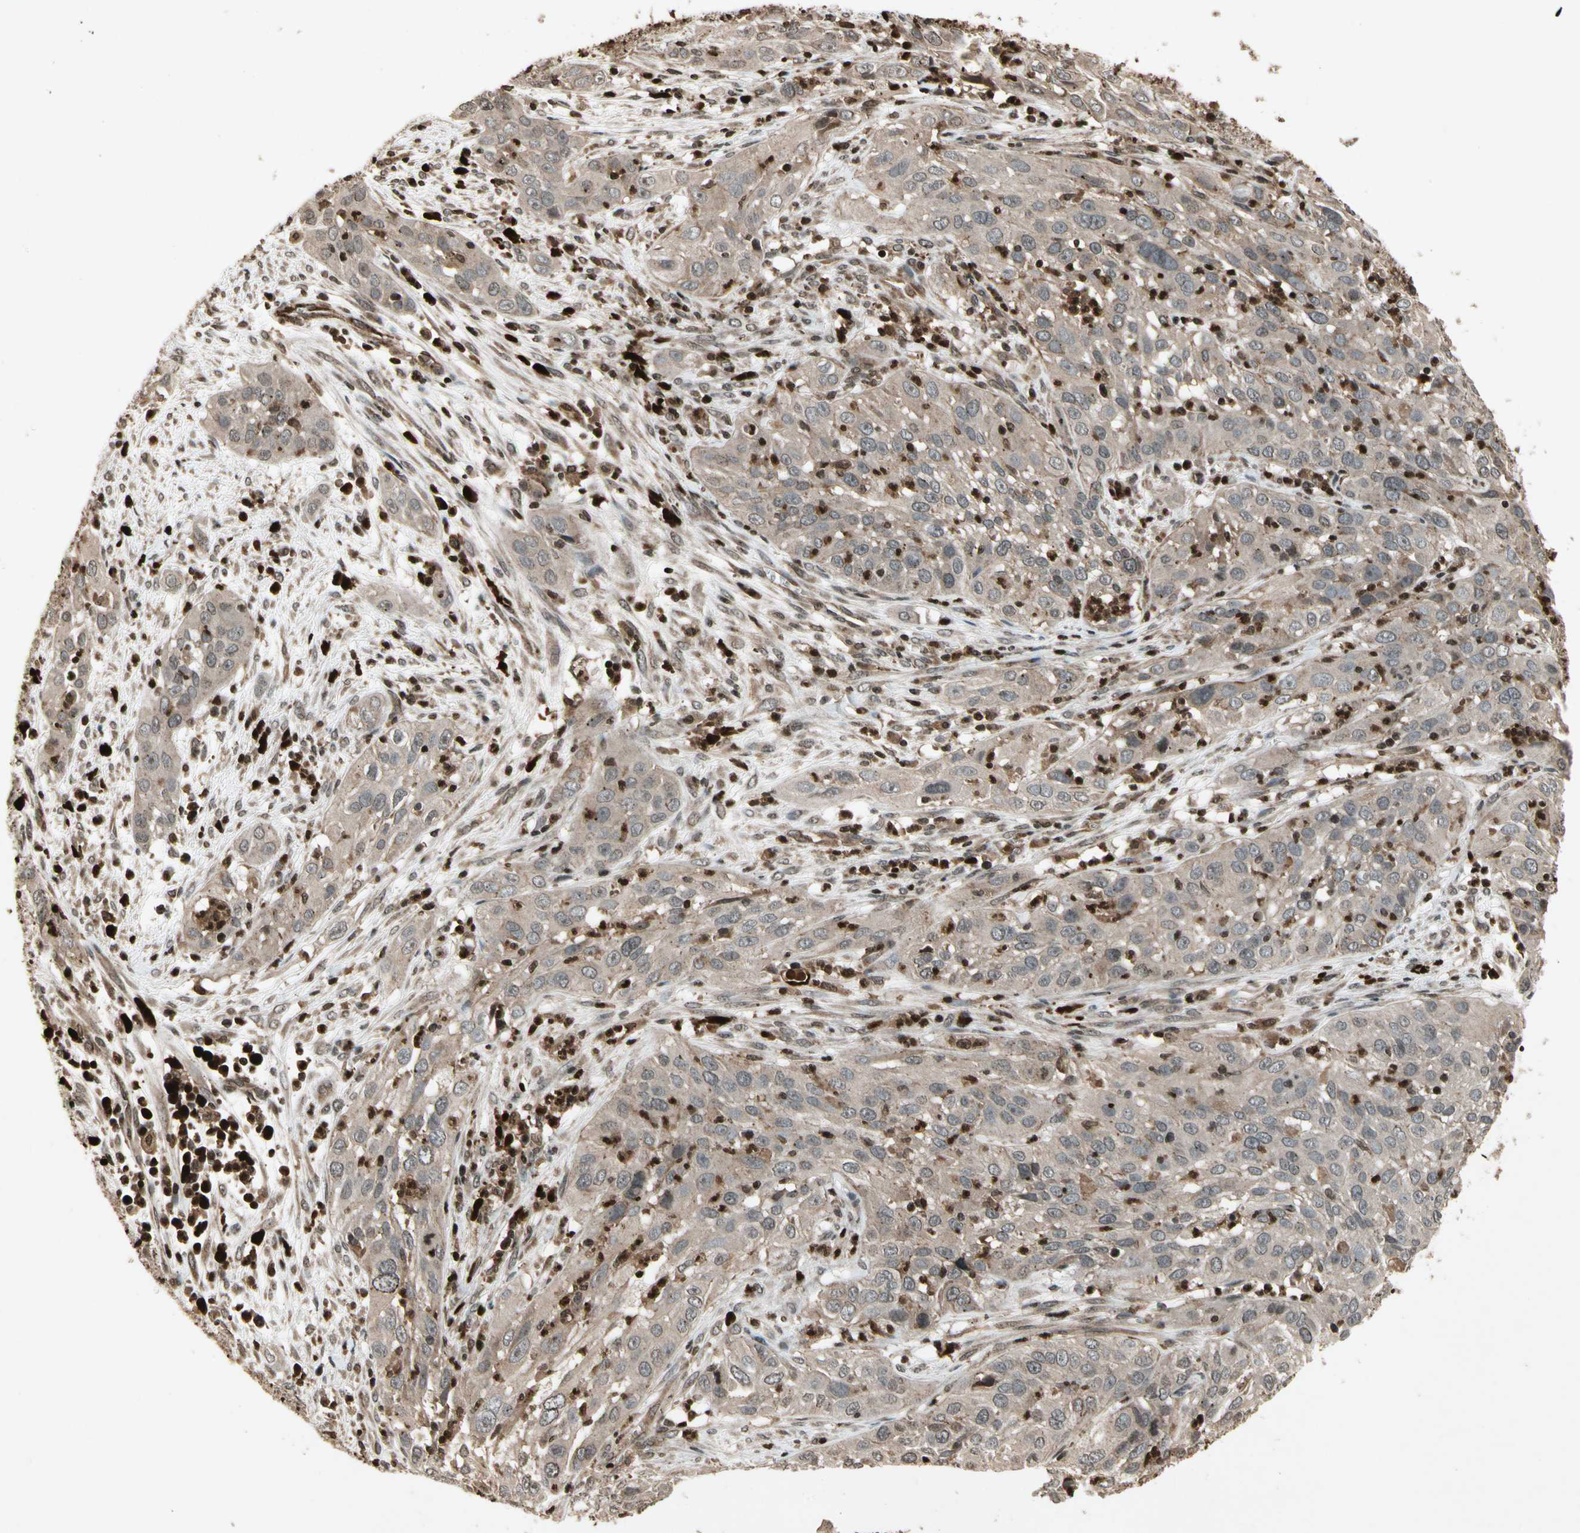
{"staining": {"intensity": "moderate", "quantity": ">75%", "location": "cytoplasmic/membranous"}, "tissue": "cervical cancer", "cell_type": "Tumor cells", "image_type": "cancer", "snomed": [{"axis": "morphology", "description": "Squamous cell carcinoma, NOS"}, {"axis": "topography", "description": "Cervix"}], "caption": "This is a micrograph of immunohistochemistry staining of cervical squamous cell carcinoma, which shows moderate positivity in the cytoplasmic/membranous of tumor cells.", "gene": "GLRX", "patient": {"sex": "female", "age": 32}}